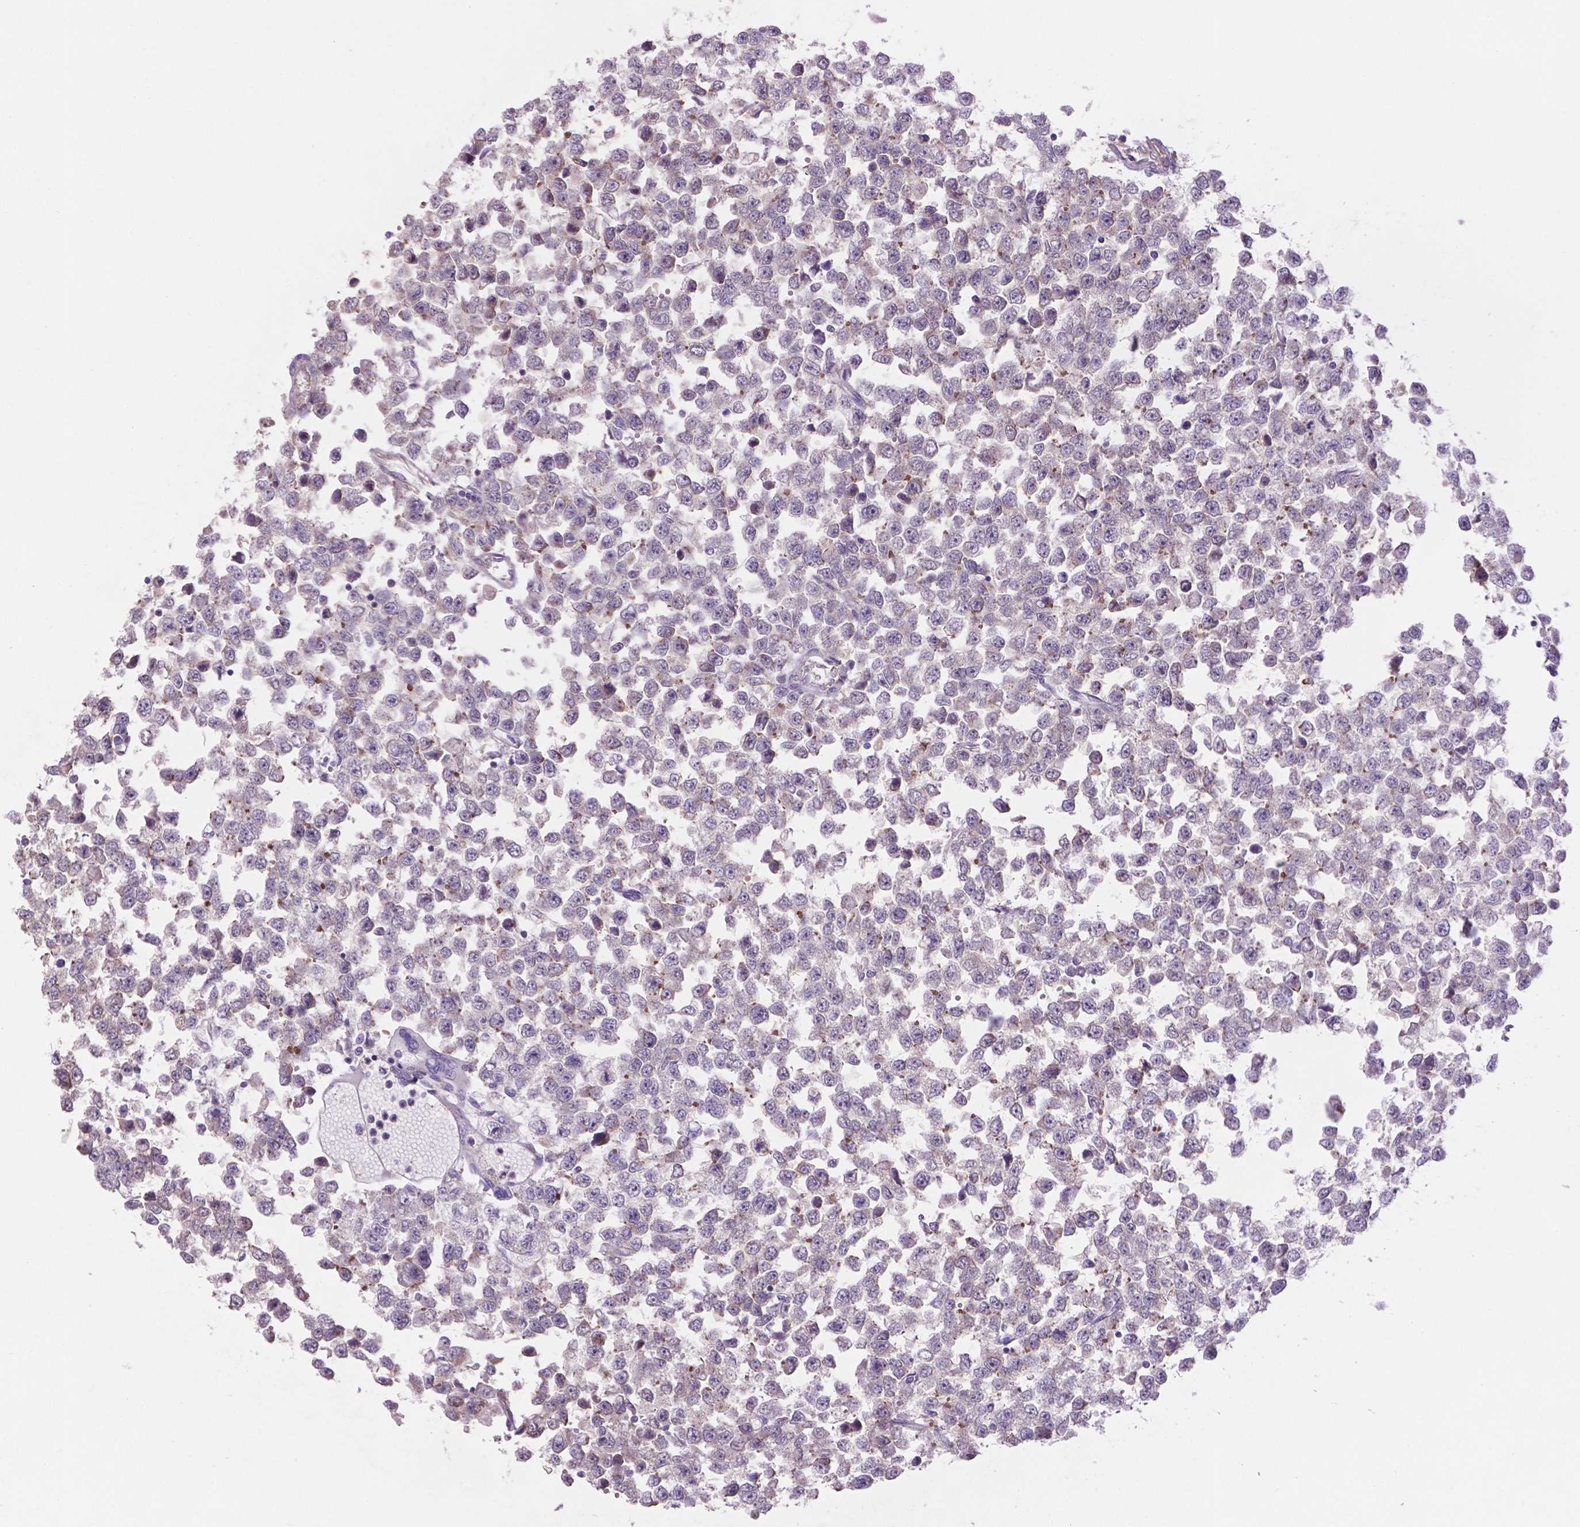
{"staining": {"intensity": "negative", "quantity": "none", "location": "none"}, "tissue": "testis cancer", "cell_type": "Tumor cells", "image_type": "cancer", "snomed": [{"axis": "morphology", "description": "Normal tissue, NOS"}, {"axis": "morphology", "description": "Seminoma, NOS"}, {"axis": "topography", "description": "Testis"}, {"axis": "topography", "description": "Epididymis"}], "caption": "An image of human testis cancer (seminoma) is negative for staining in tumor cells.", "gene": "ARL5C", "patient": {"sex": "male", "age": 34}}